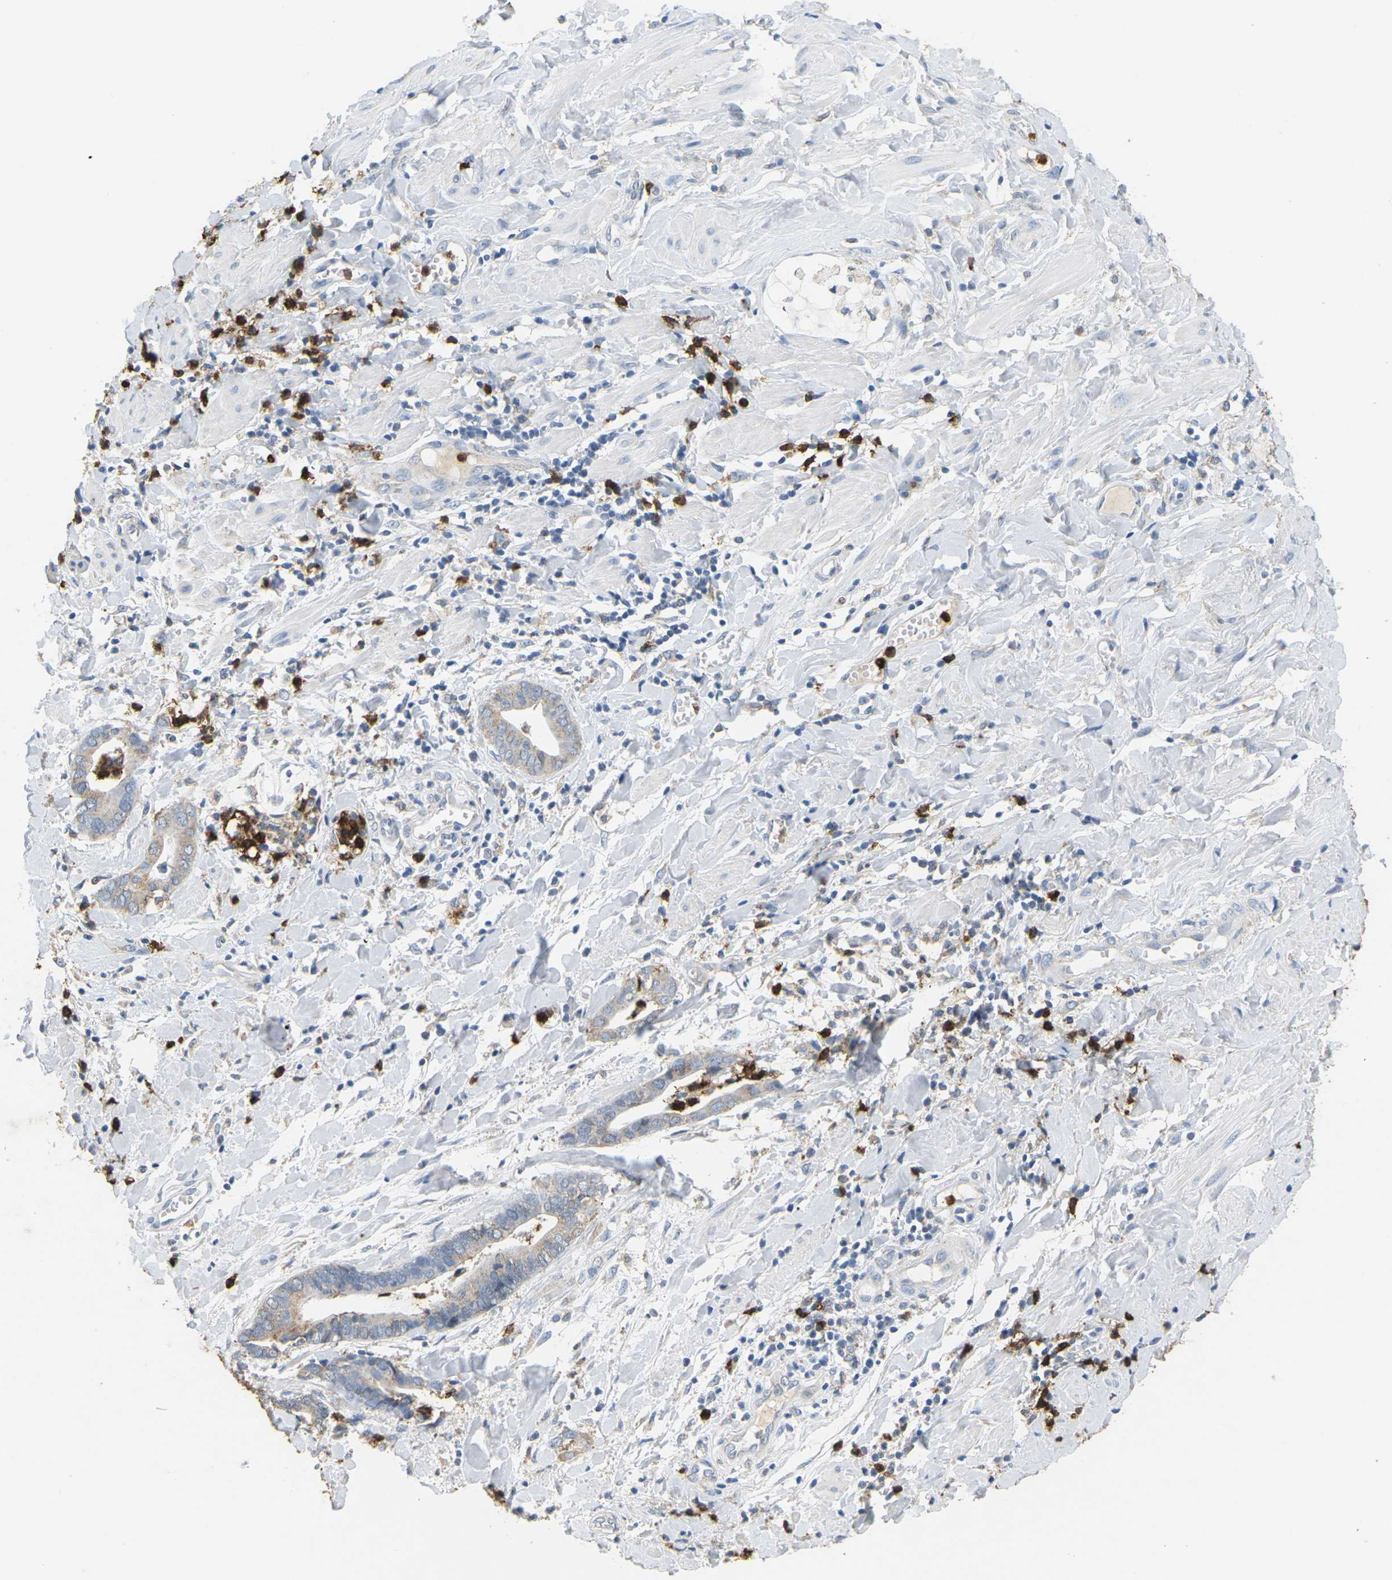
{"staining": {"intensity": "weak", "quantity": "<25%", "location": "cytoplasmic/membranous"}, "tissue": "cervical cancer", "cell_type": "Tumor cells", "image_type": "cancer", "snomed": [{"axis": "morphology", "description": "Adenocarcinoma, NOS"}, {"axis": "topography", "description": "Cervix"}], "caption": "A histopathology image of cervical adenocarcinoma stained for a protein exhibits no brown staining in tumor cells. (DAB IHC visualized using brightfield microscopy, high magnification).", "gene": "ADM", "patient": {"sex": "female", "age": 44}}